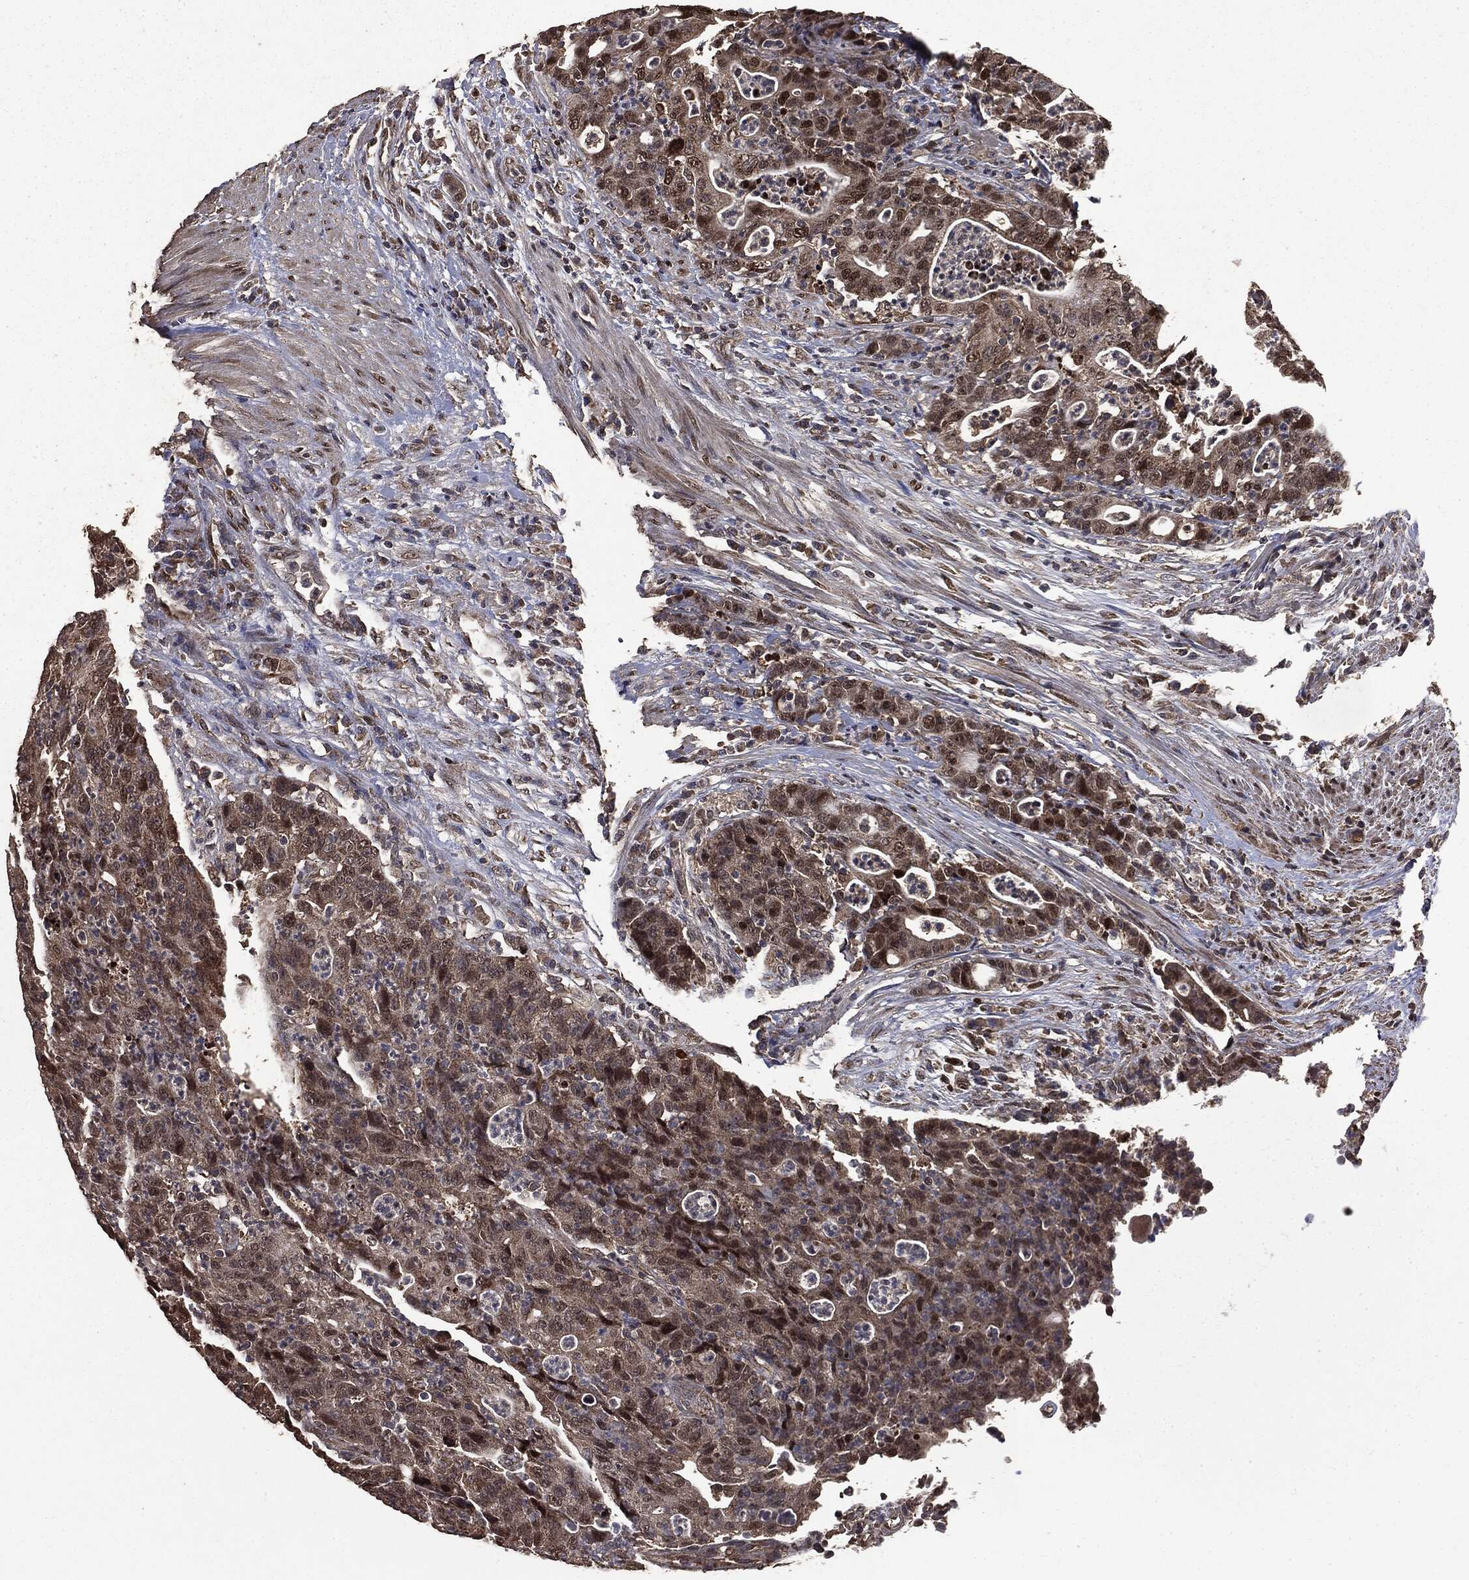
{"staining": {"intensity": "moderate", "quantity": ">75%", "location": "cytoplasmic/membranous,nuclear"}, "tissue": "colorectal cancer", "cell_type": "Tumor cells", "image_type": "cancer", "snomed": [{"axis": "morphology", "description": "Adenocarcinoma, NOS"}, {"axis": "topography", "description": "Colon"}], "caption": "There is medium levels of moderate cytoplasmic/membranous and nuclear expression in tumor cells of colorectal cancer (adenocarcinoma), as demonstrated by immunohistochemical staining (brown color).", "gene": "PPP6R2", "patient": {"sex": "male", "age": 70}}